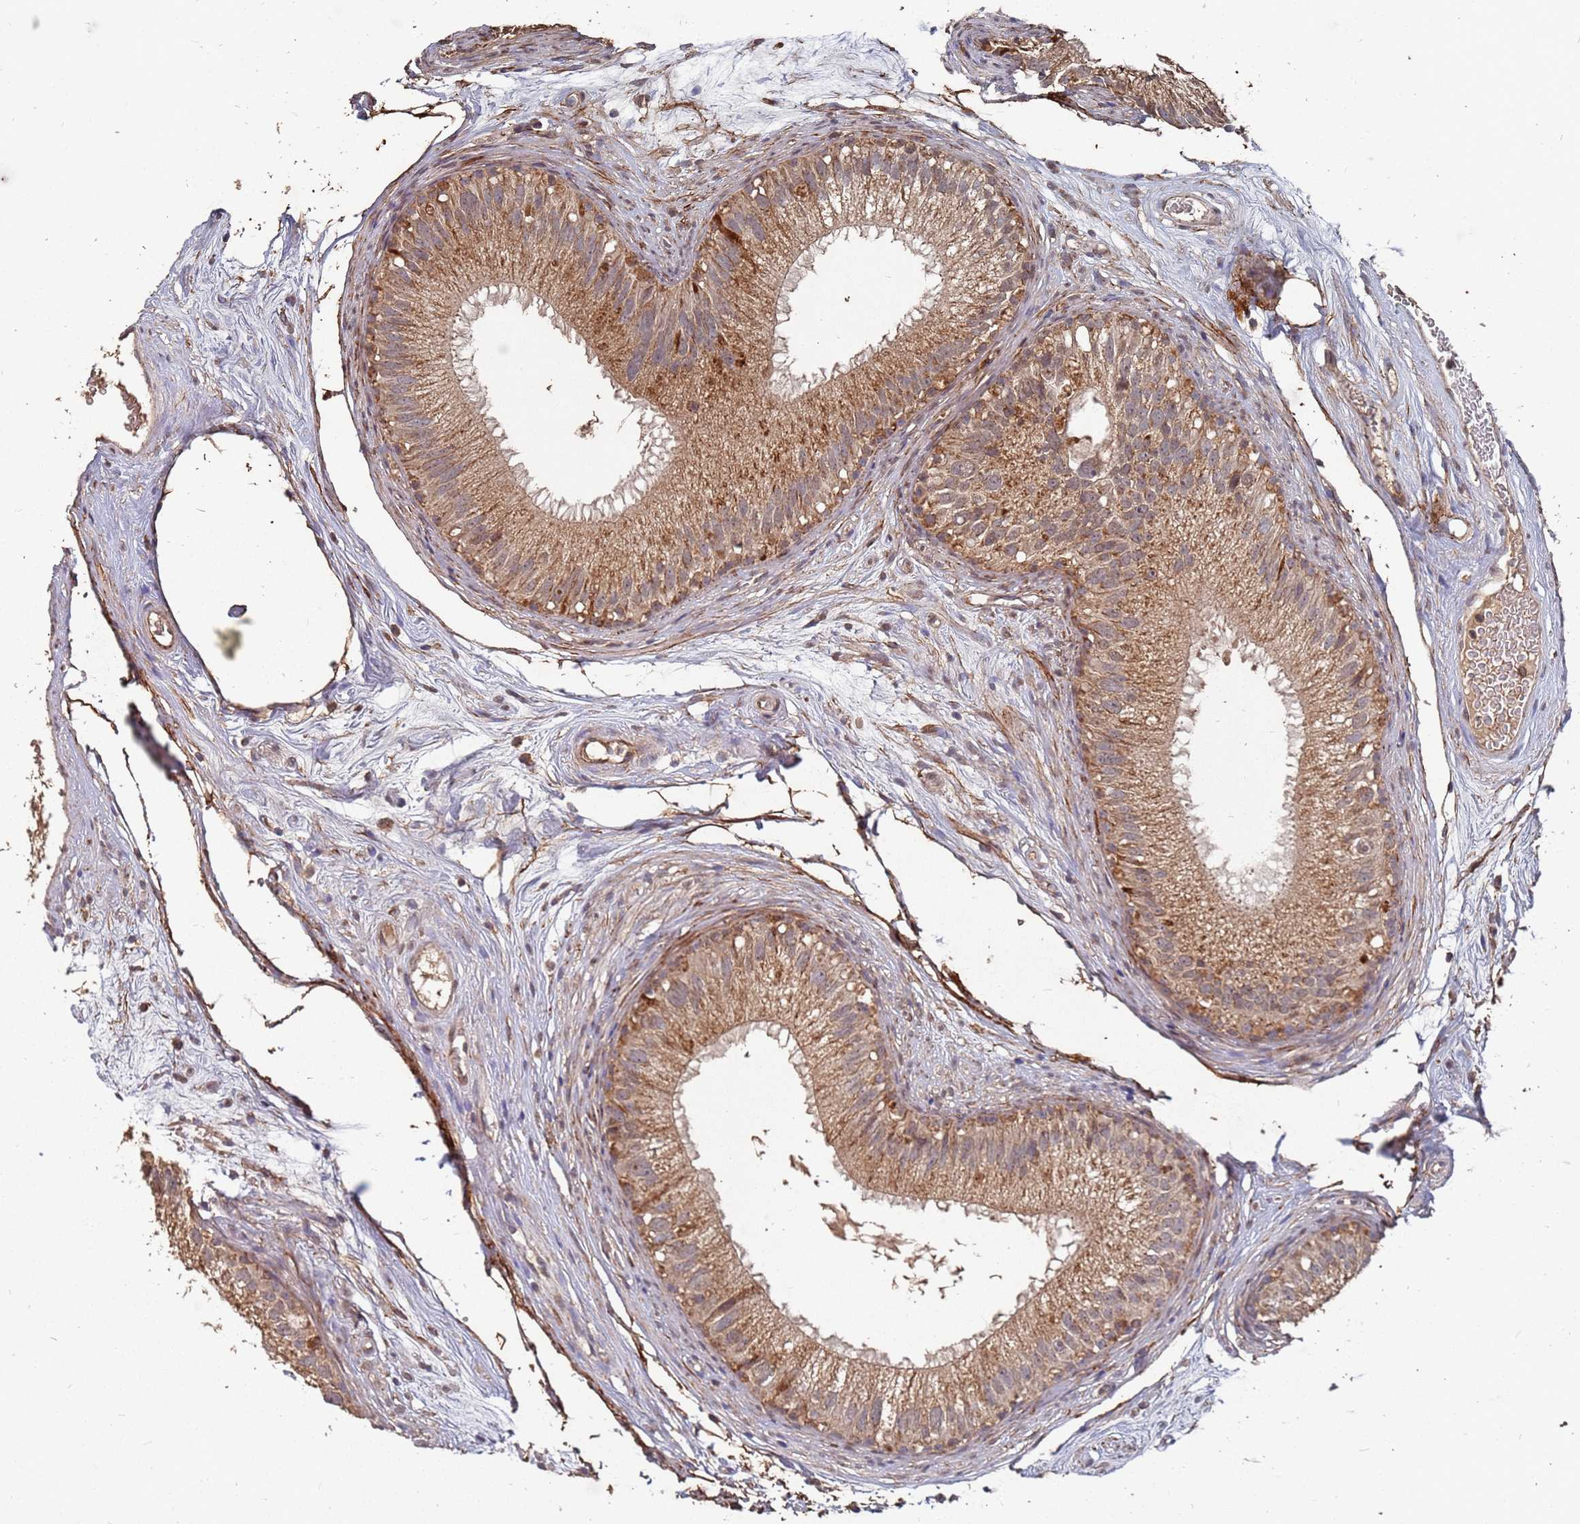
{"staining": {"intensity": "moderate", "quantity": ">75%", "location": "cytoplasmic/membranous"}, "tissue": "epididymis", "cell_type": "Glandular cells", "image_type": "normal", "snomed": [{"axis": "morphology", "description": "Normal tissue, NOS"}, {"axis": "topography", "description": "Epididymis"}], "caption": "Epididymis stained with a protein marker exhibits moderate staining in glandular cells.", "gene": "PRORP", "patient": {"sex": "male", "age": 77}}